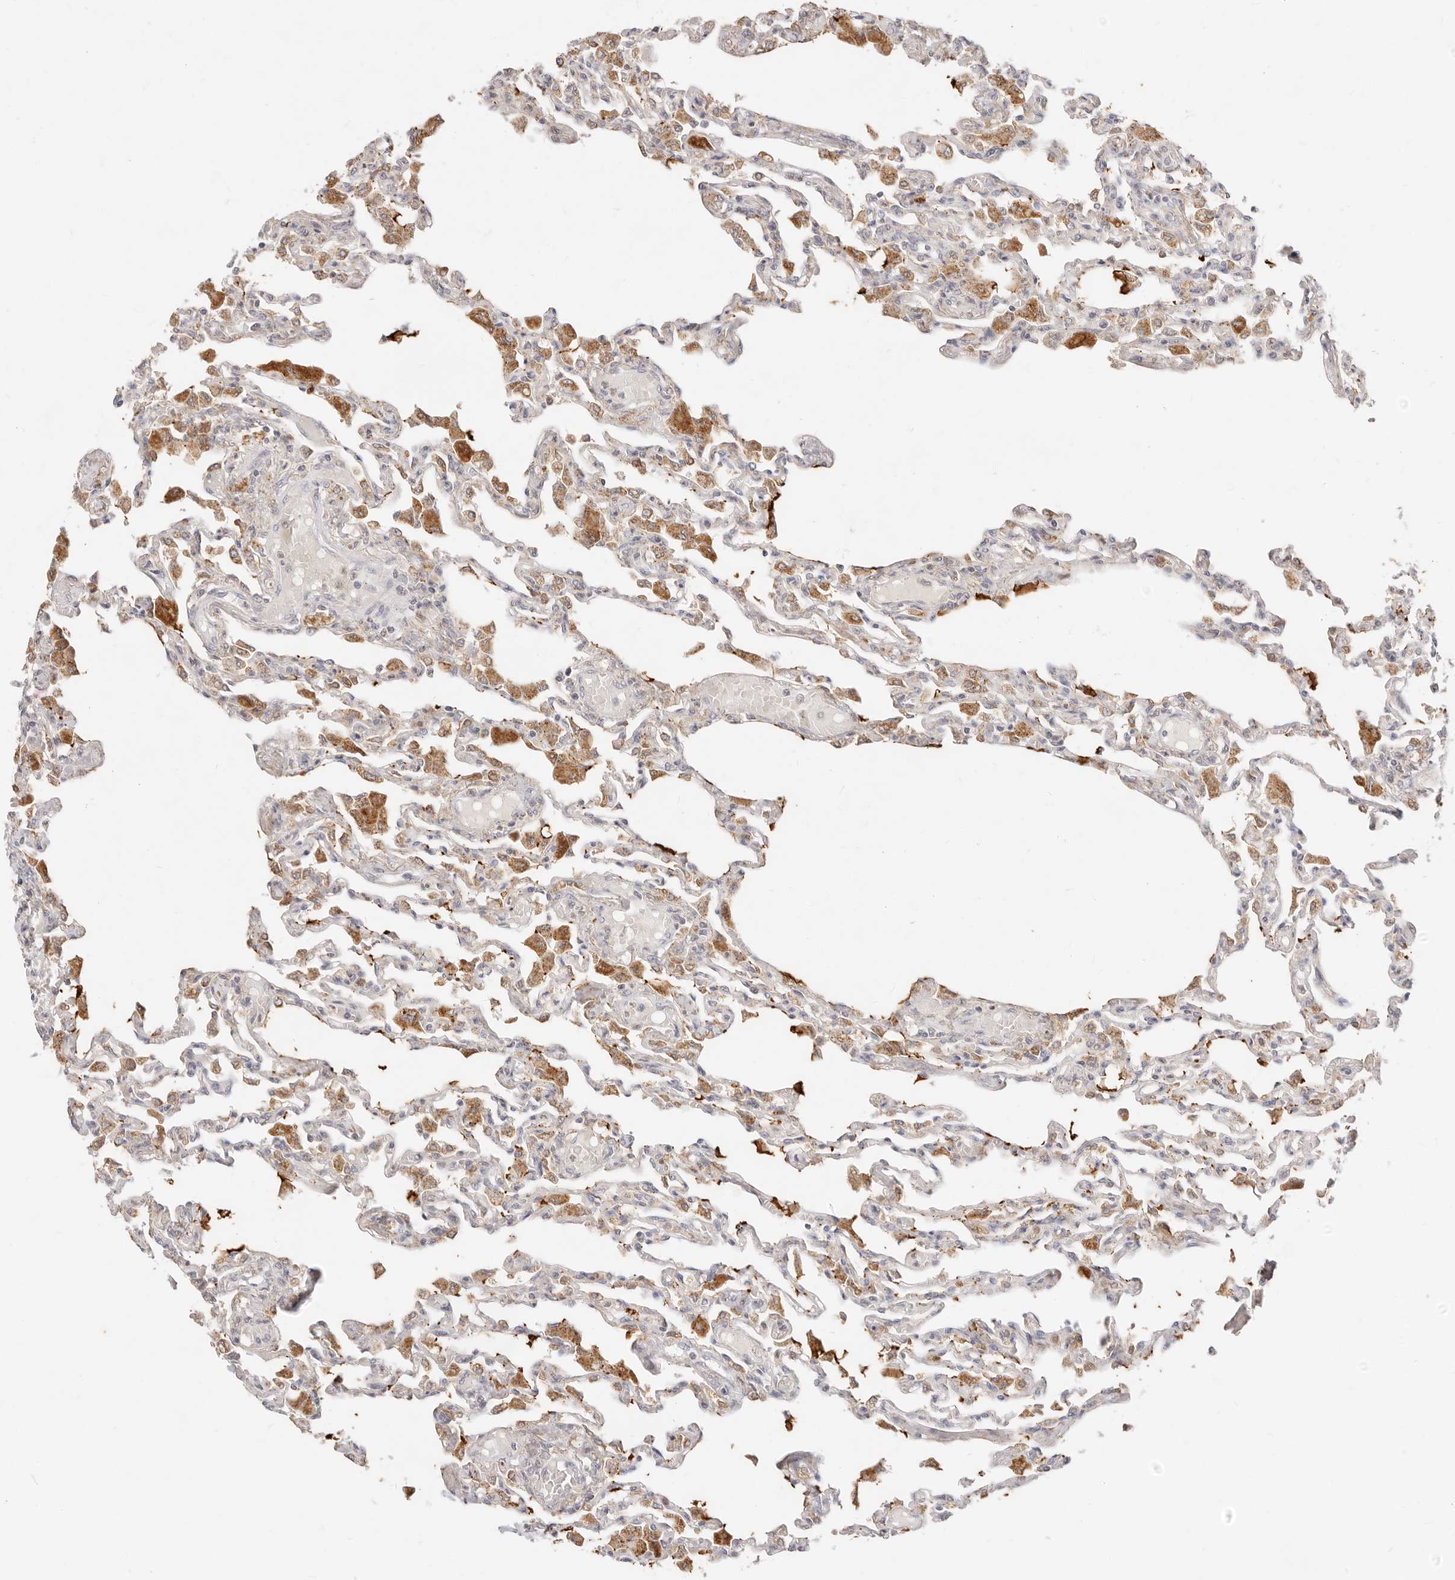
{"staining": {"intensity": "weak", "quantity": "<25%", "location": "cytoplasmic/membranous"}, "tissue": "lung", "cell_type": "Alveolar cells", "image_type": "normal", "snomed": [{"axis": "morphology", "description": "Normal tissue, NOS"}, {"axis": "topography", "description": "Bronchus"}, {"axis": "topography", "description": "Lung"}], "caption": "The image demonstrates no significant positivity in alveolar cells of lung.", "gene": "ACOX1", "patient": {"sex": "female", "age": 49}}